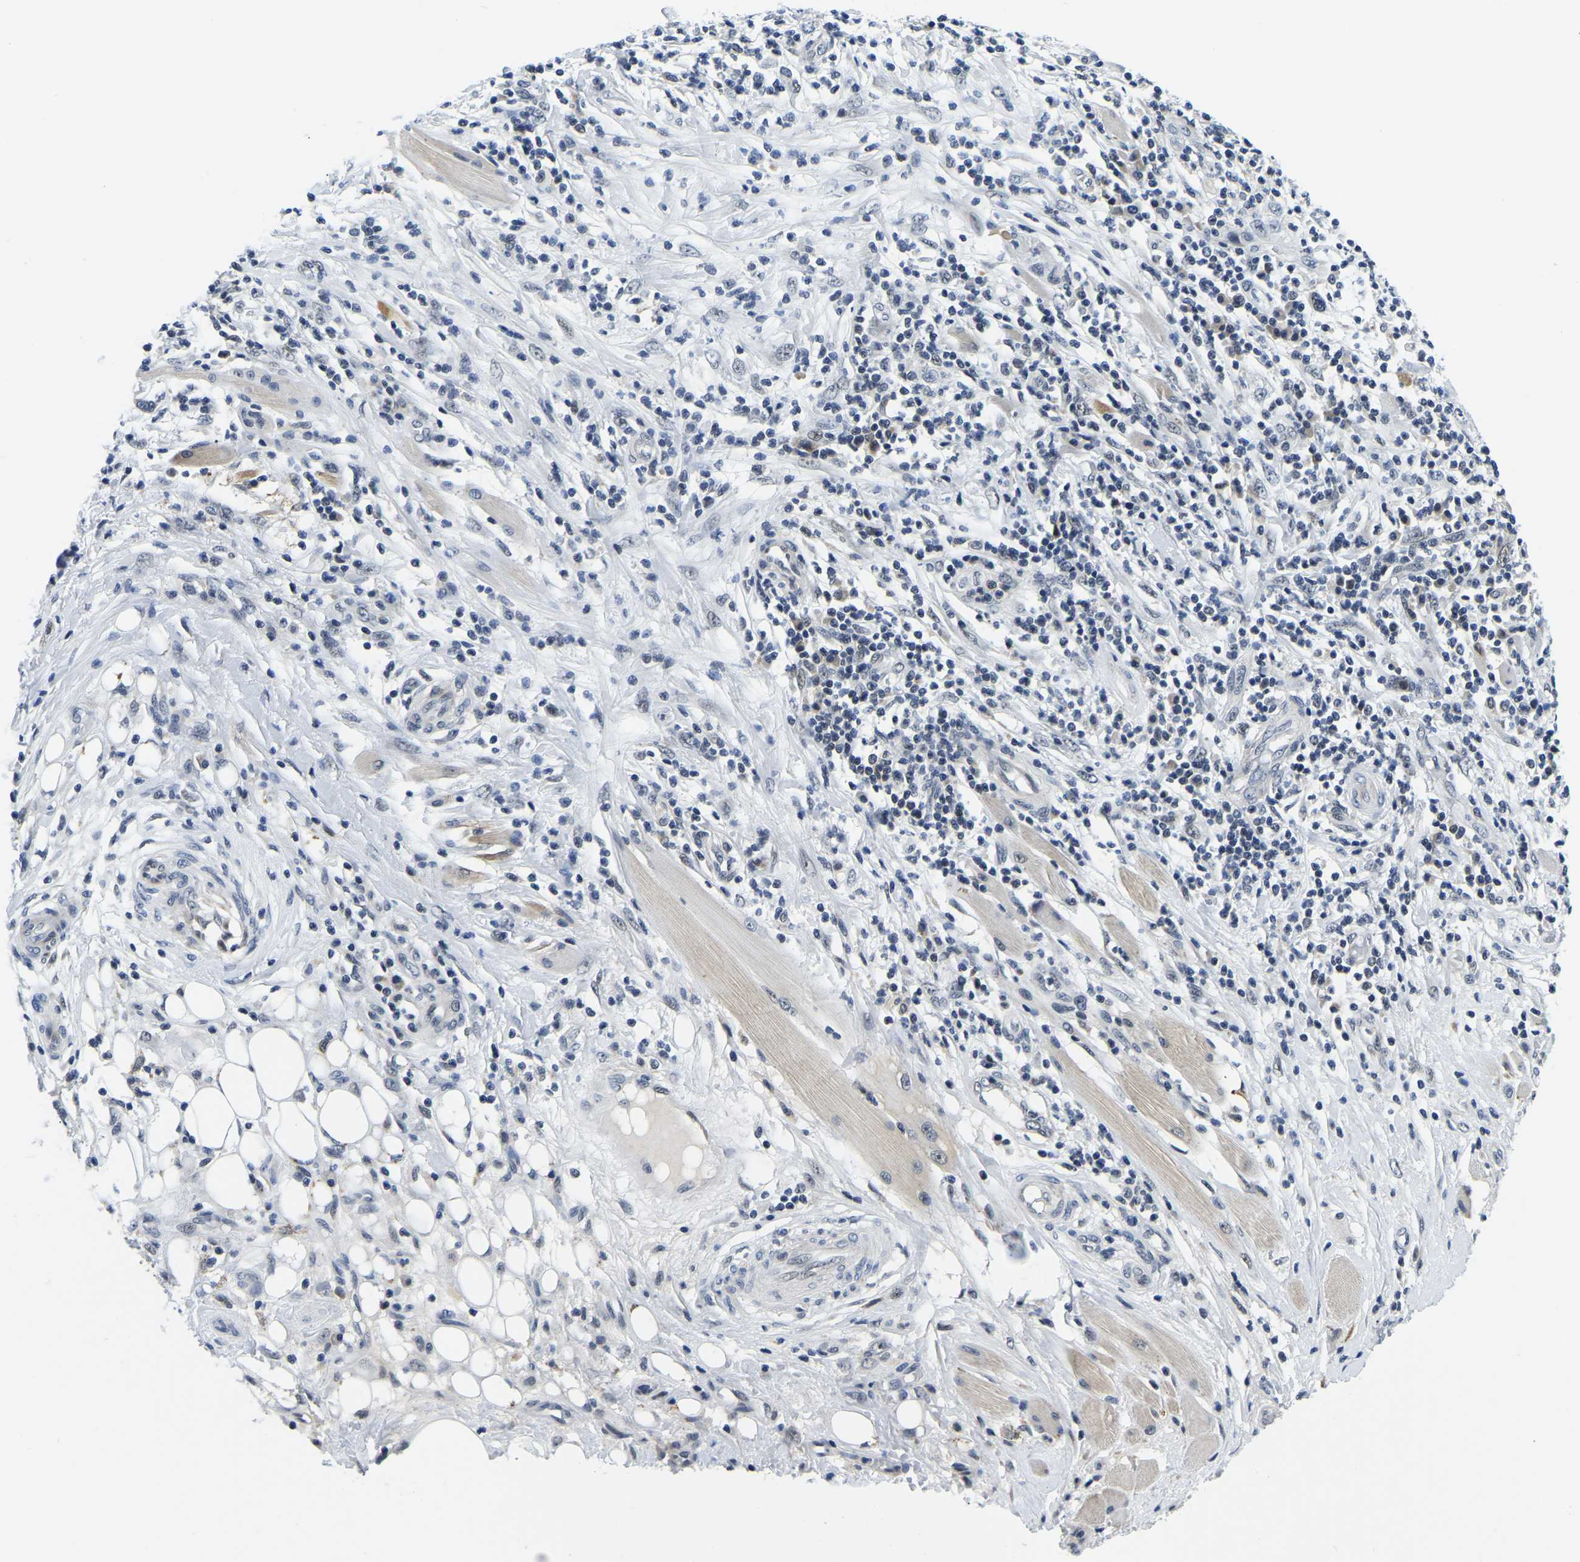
{"staining": {"intensity": "negative", "quantity": "none", "location": "none"}, "tissue": "skin cancer", "cell_type": "Tumor cells", "image_type": "cancer", "snomed": [{"axis": "morphology", "description": "Squamous cell carcinoma, NOS"}, {"axis": "topography", "description": "Skin"}], "caption": "This is an IHC image of skin squamous cell carcinoma. There is no expression in tumor cells.", "gene": "POLDIP3", "patient": {"sex": "female", "age": 88}}